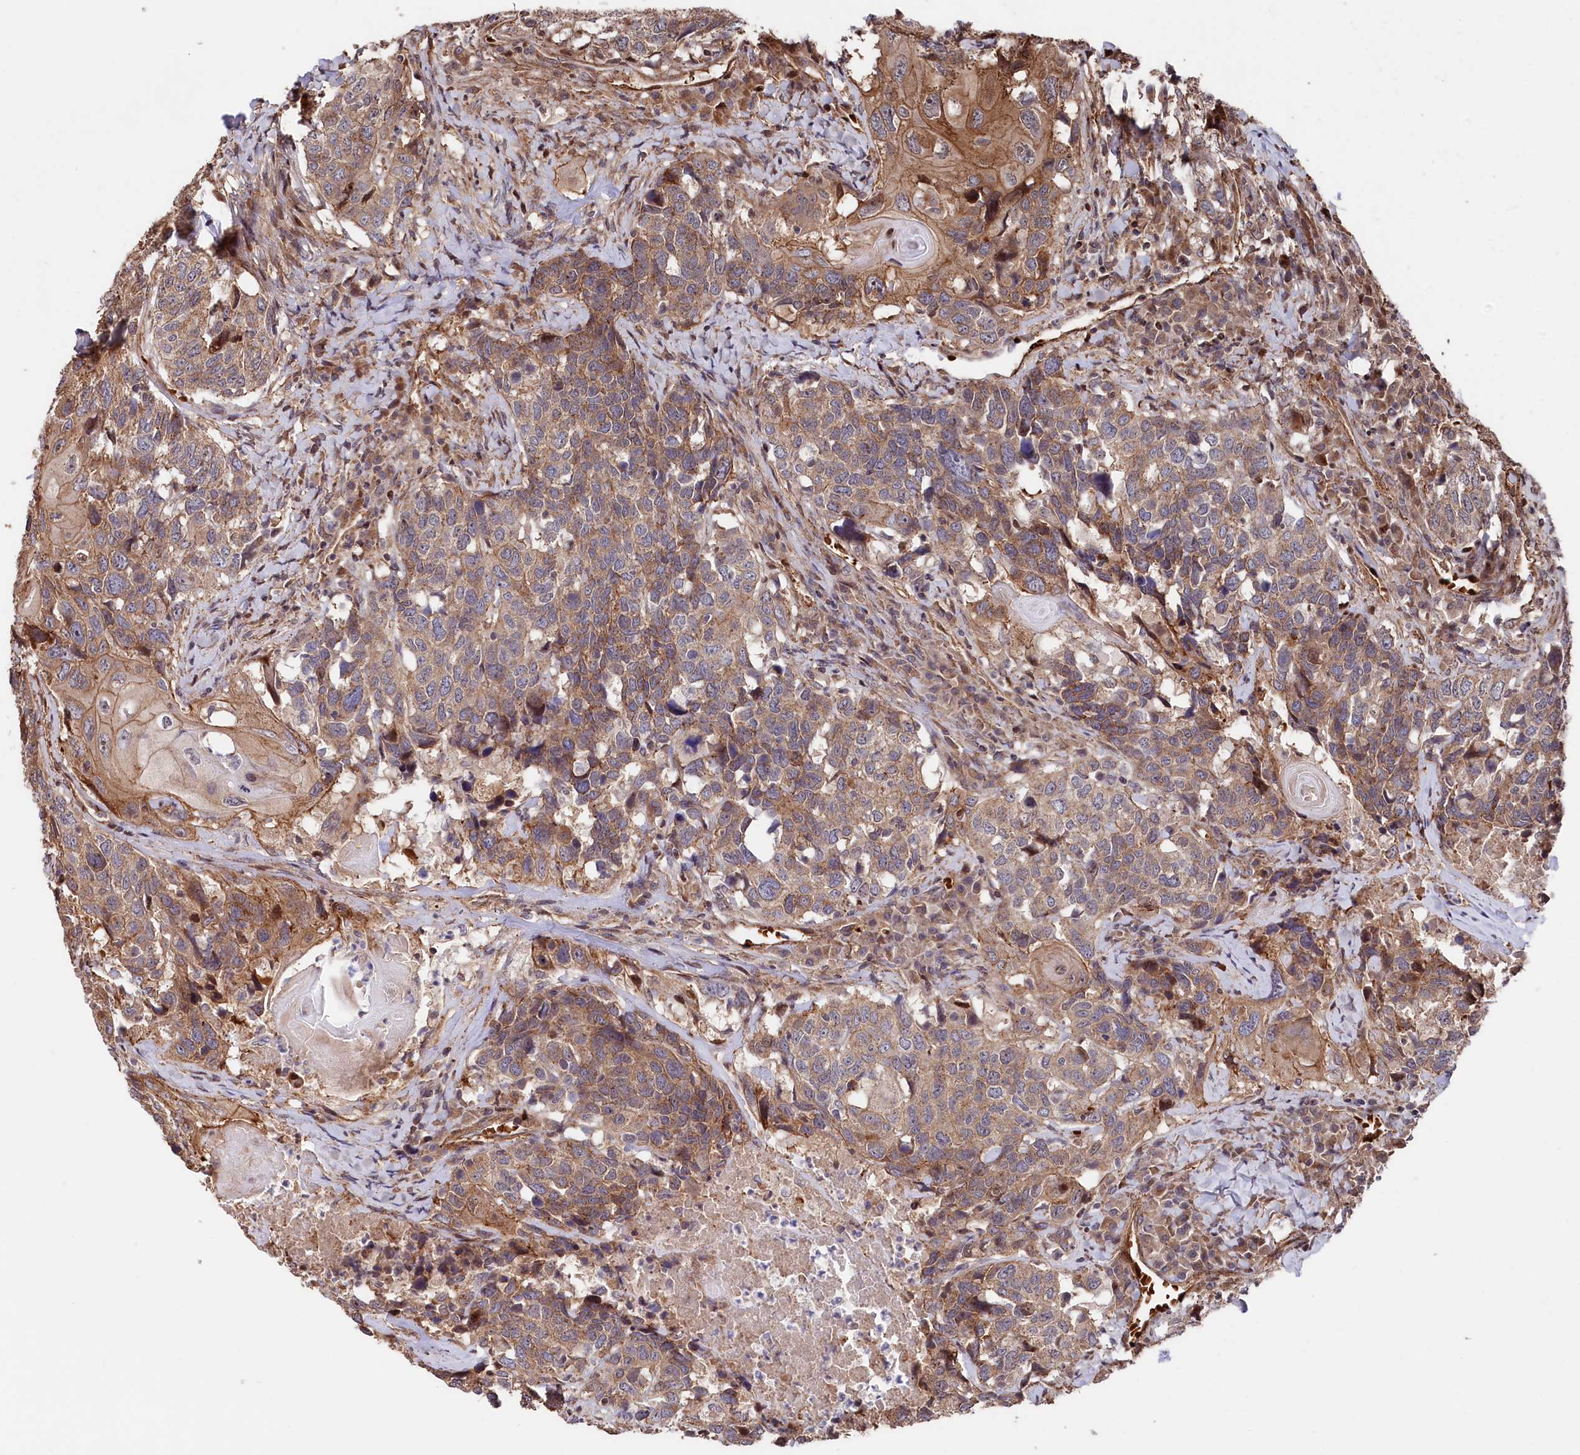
{"staining": {"intensity": "moderate", "quantity": ">75%", "location": "cytoplasmic/membranous"}, "tissue": "head and neck cancer", "cell_type": "Tumor cells", "image_type": "cancer", "snomed": [{"axis": "morphology", "description": "Squamous cell carcinoma, NOS"}, {"axis": "topography", "description": "Head-Neck"}], "caption": "Human head and neck squamous cell carcinoma stained with a protein marker reveals moderate staining in tumor cells.", "gene": "TNKS1BP1", "patient": {"sex": "male", "age": 66}}